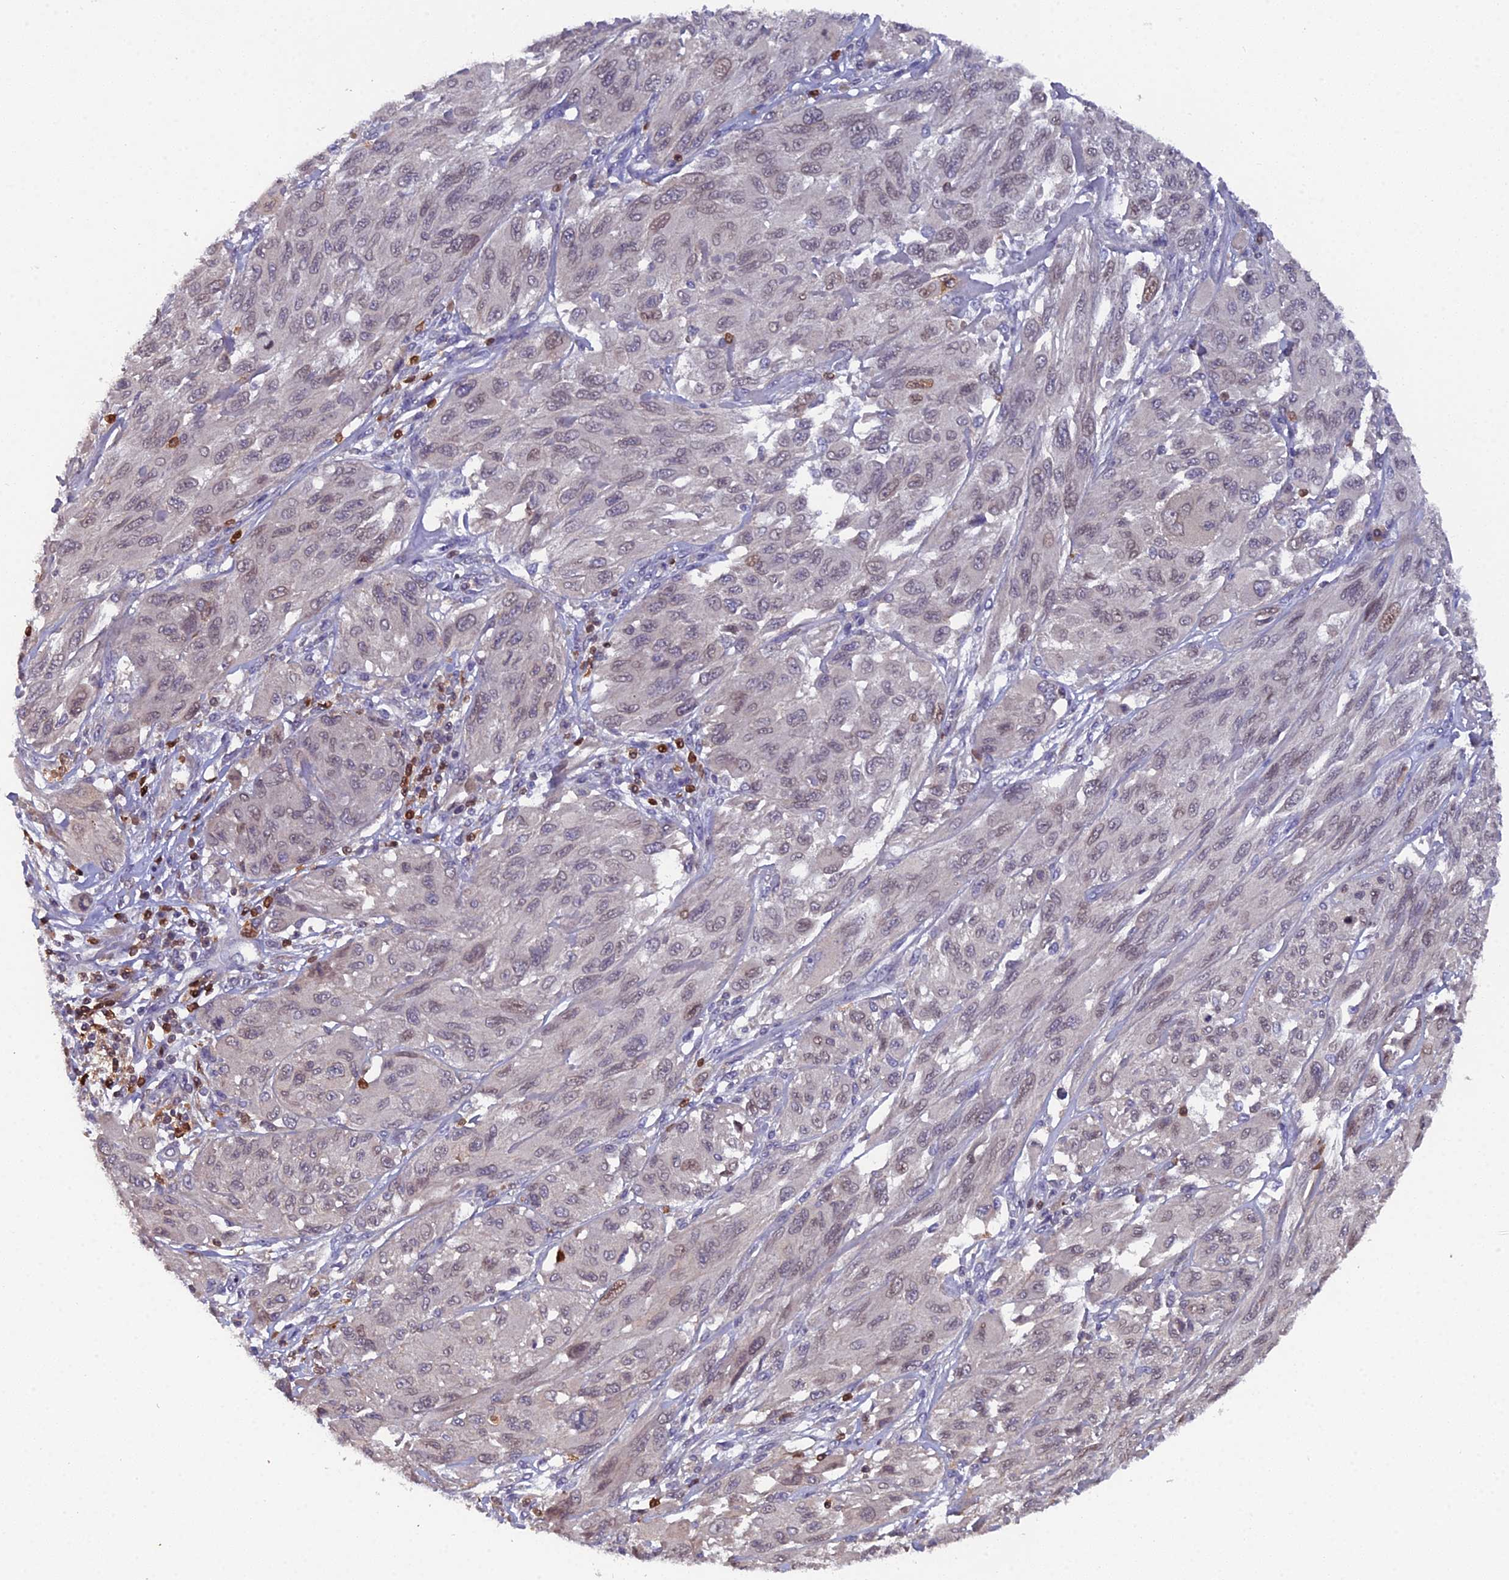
{"staining": {"intensity": "weak", "quantity": "25%-75%", "location": "nuclear"}, "tissue": "melanoma", "cell_type": "Tumor cells", "image_type": "cancer", "snomed": [{"axis": "morphology", "description": "Malignant melanoma, NOS"}, {"axis": "topography", "description": "Skin"}], "caption": "Malignant melanoma stained for a protein (brown) exhibits weak nuclear positive positivity in about 25%-75% of tumor cells.", "gene": "GALK2", "patient": {"sex": "female", "age": 91}}